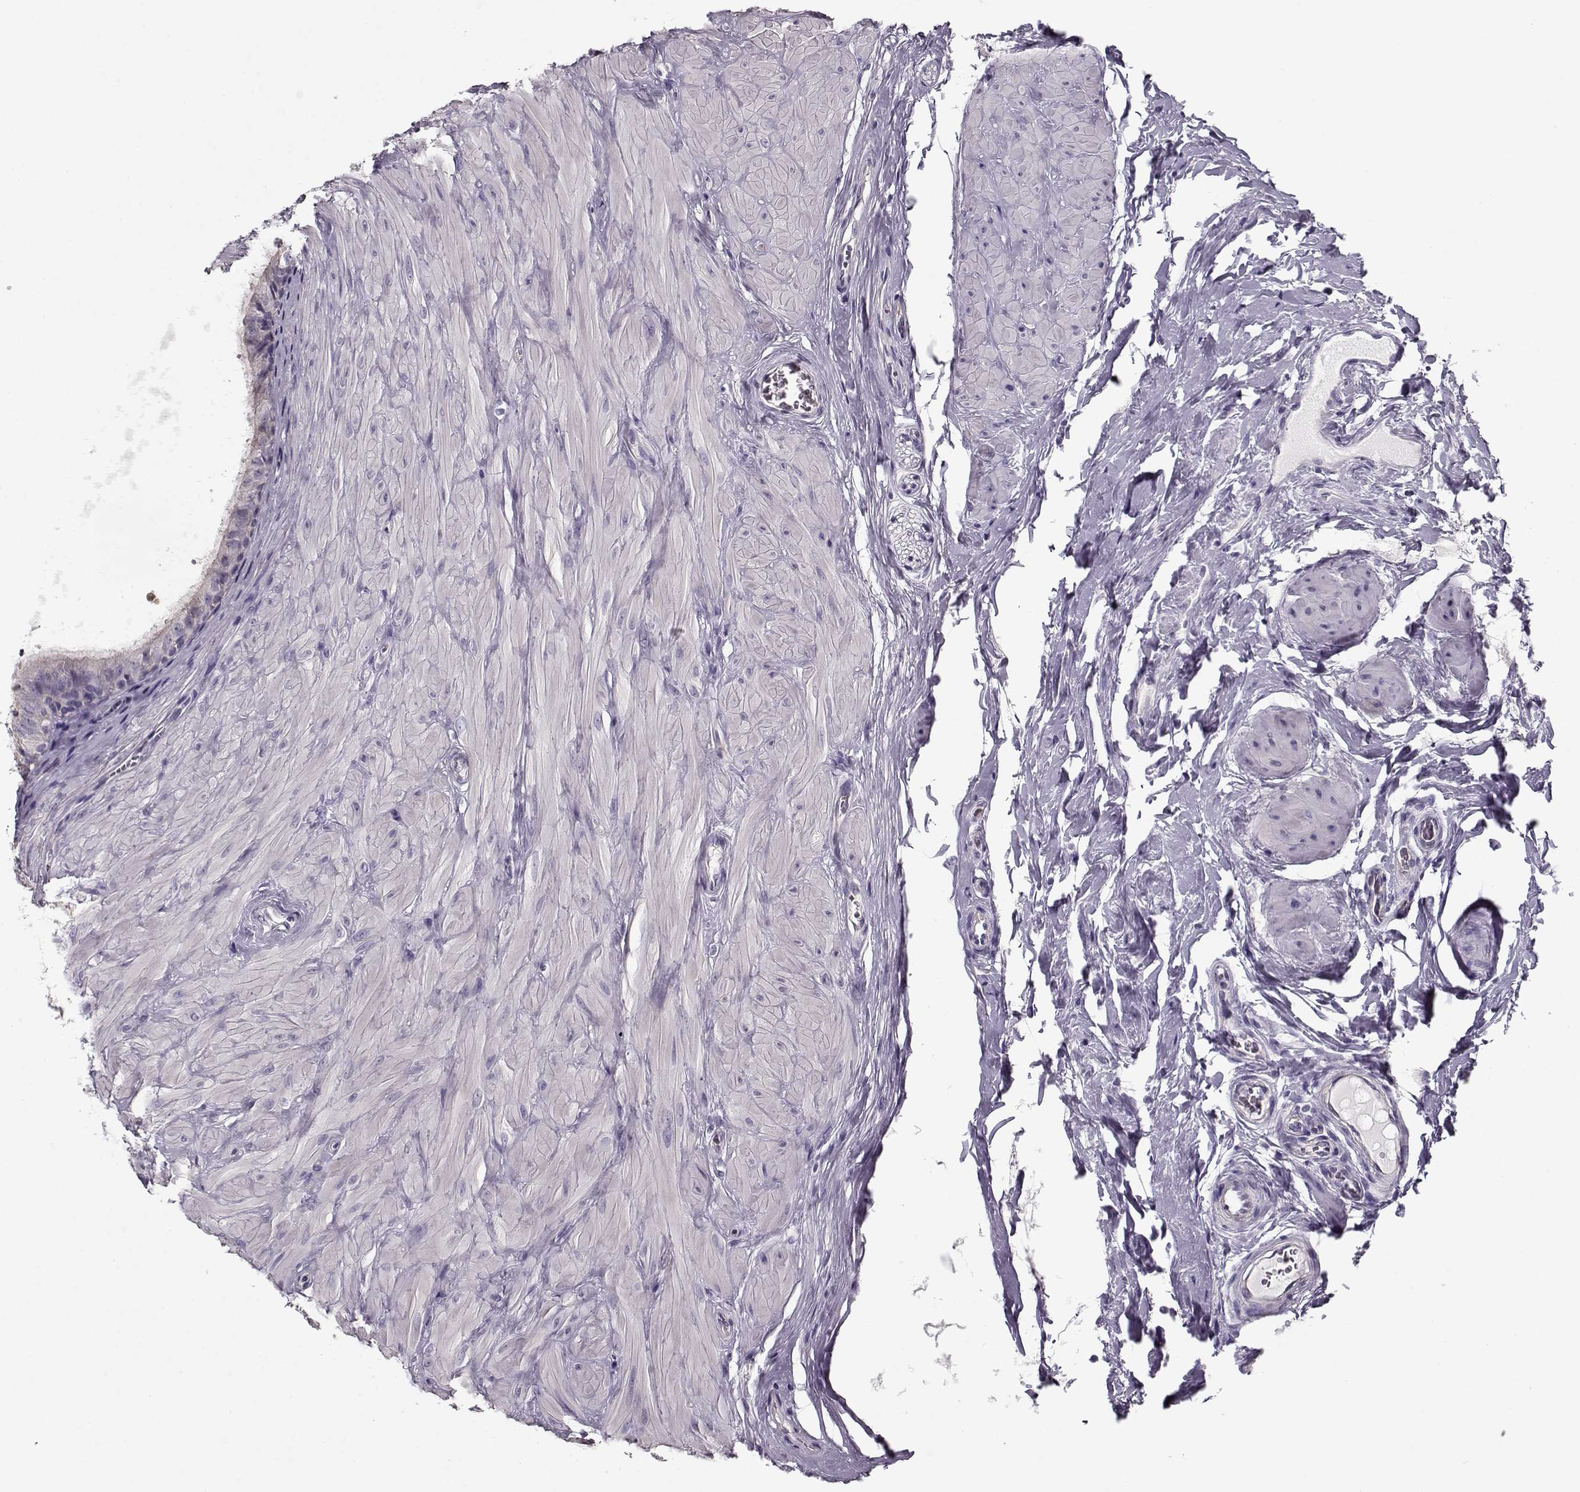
{"staining": {"intensity": "negative", "quantity": "none", "location": "none"}, "tissue": "epididymis", "cell_type": "Glandular cells", "image_type": "normal", "snomed": [{"axis": "morphology", "description": "Normal tissue, NOS"}, {"axis": "topography", "description": "Epididymis"}], "caption": "A high-resolution micrograph shows IHC staining of benign epididymis, which displays no significant positivity in glandular cells. Nuclei are stained in blue.", "gene": "CCDC136", "patient": {"sex": "male", "age": 37}}